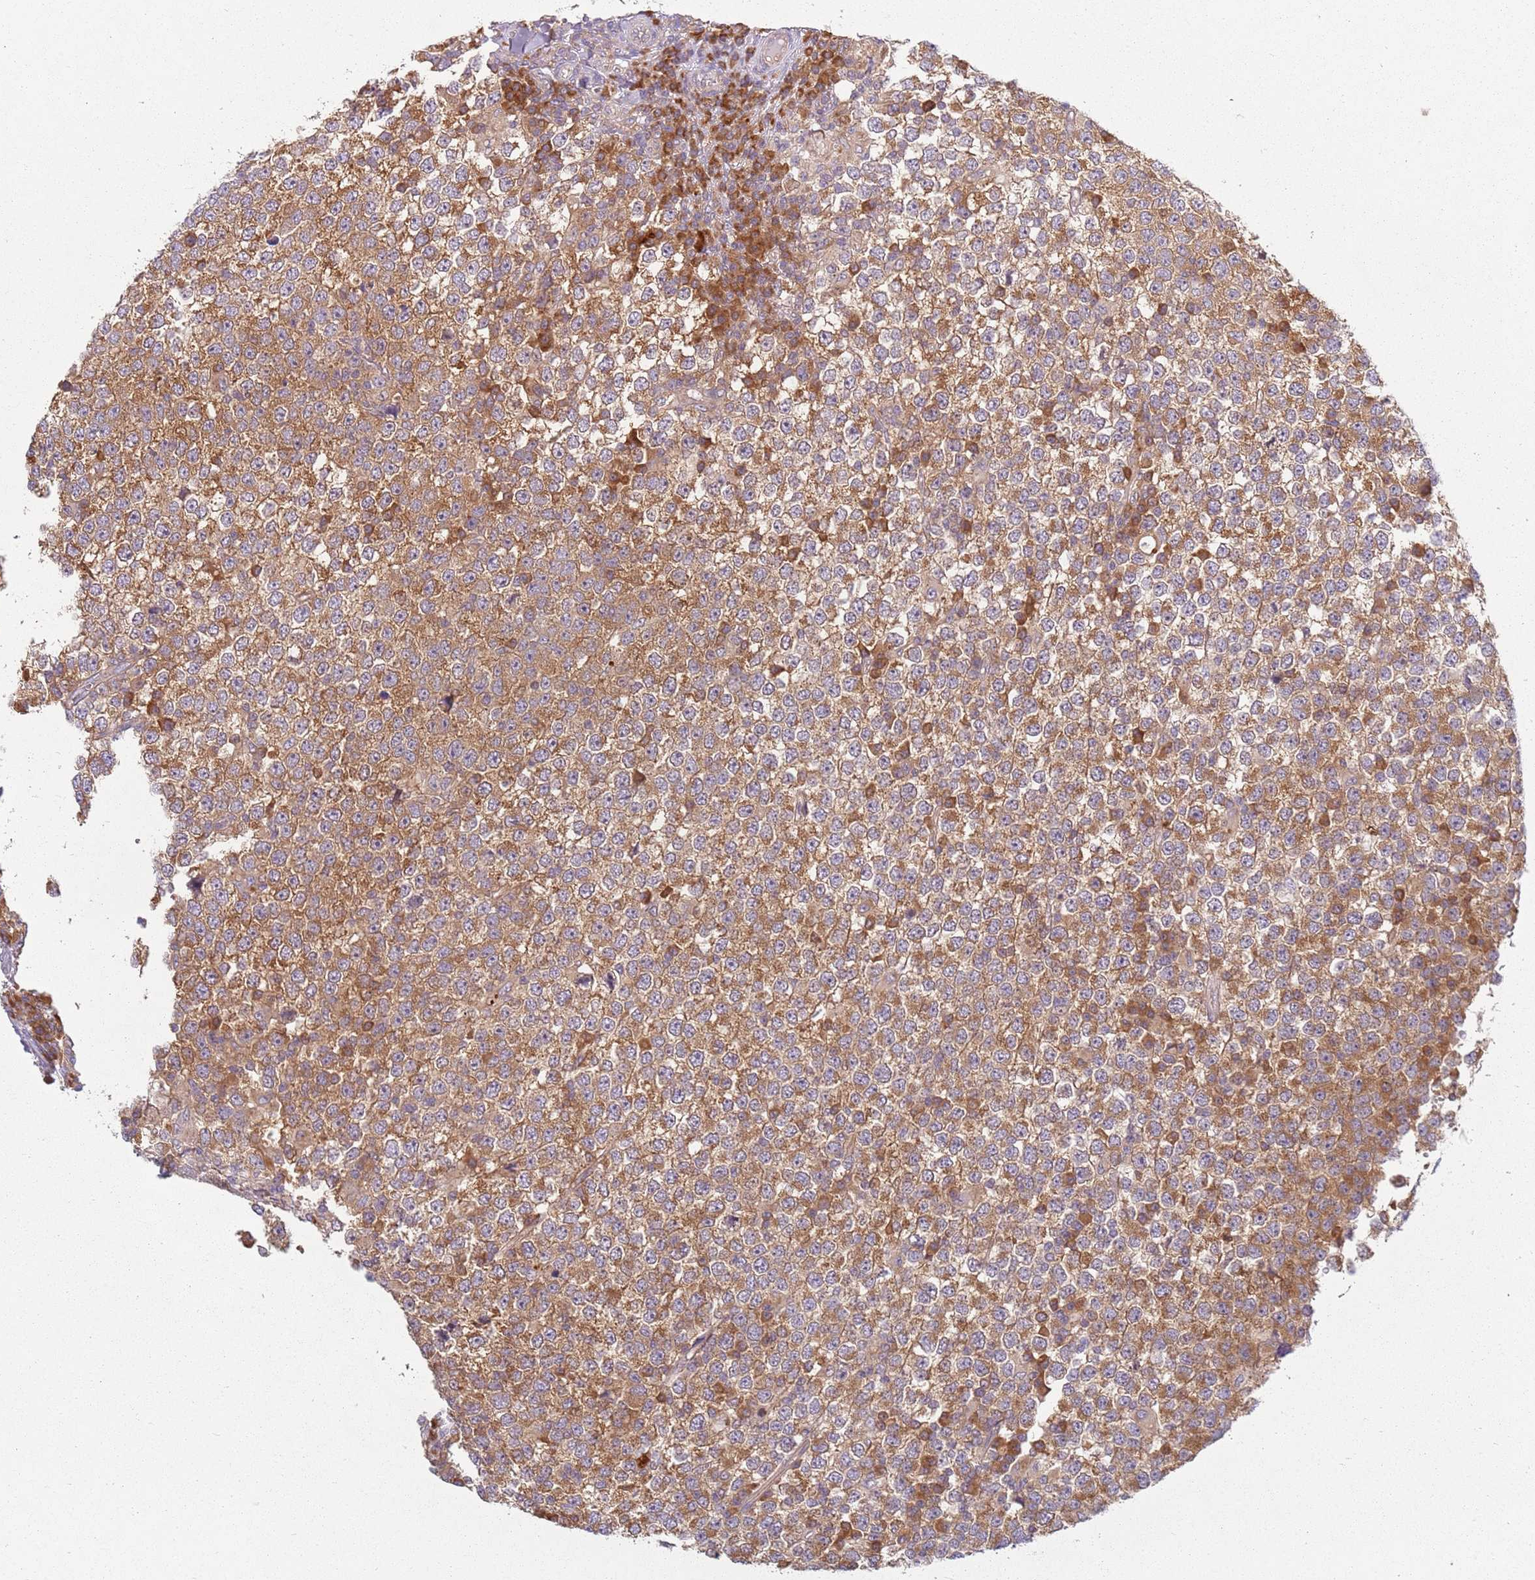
{"staining": {"intensity": "moderate", "quantity": ">75%", "location": "cytoplasmic/membranous"}, "tissue": "testis cancer", "cell_type": "Tumor cells", "image_type": "cancer", "snomed": [{"axis": "morphology", "description": "Seminoma, NOS"}, {"axis": "topography", "description": "Testis"}], "caption": "The micrograph reveals a brown stain indicating the presence of a protein in the cytoplasmic/membranous of tumor cells in testis cancer. The staining is performed using DAB brown chromogen to label protein expression. The nuclei are counter-stained blue using hematoxylin.", "gene": "RPS28", "patient": {"sex": "male", "age": 65}}